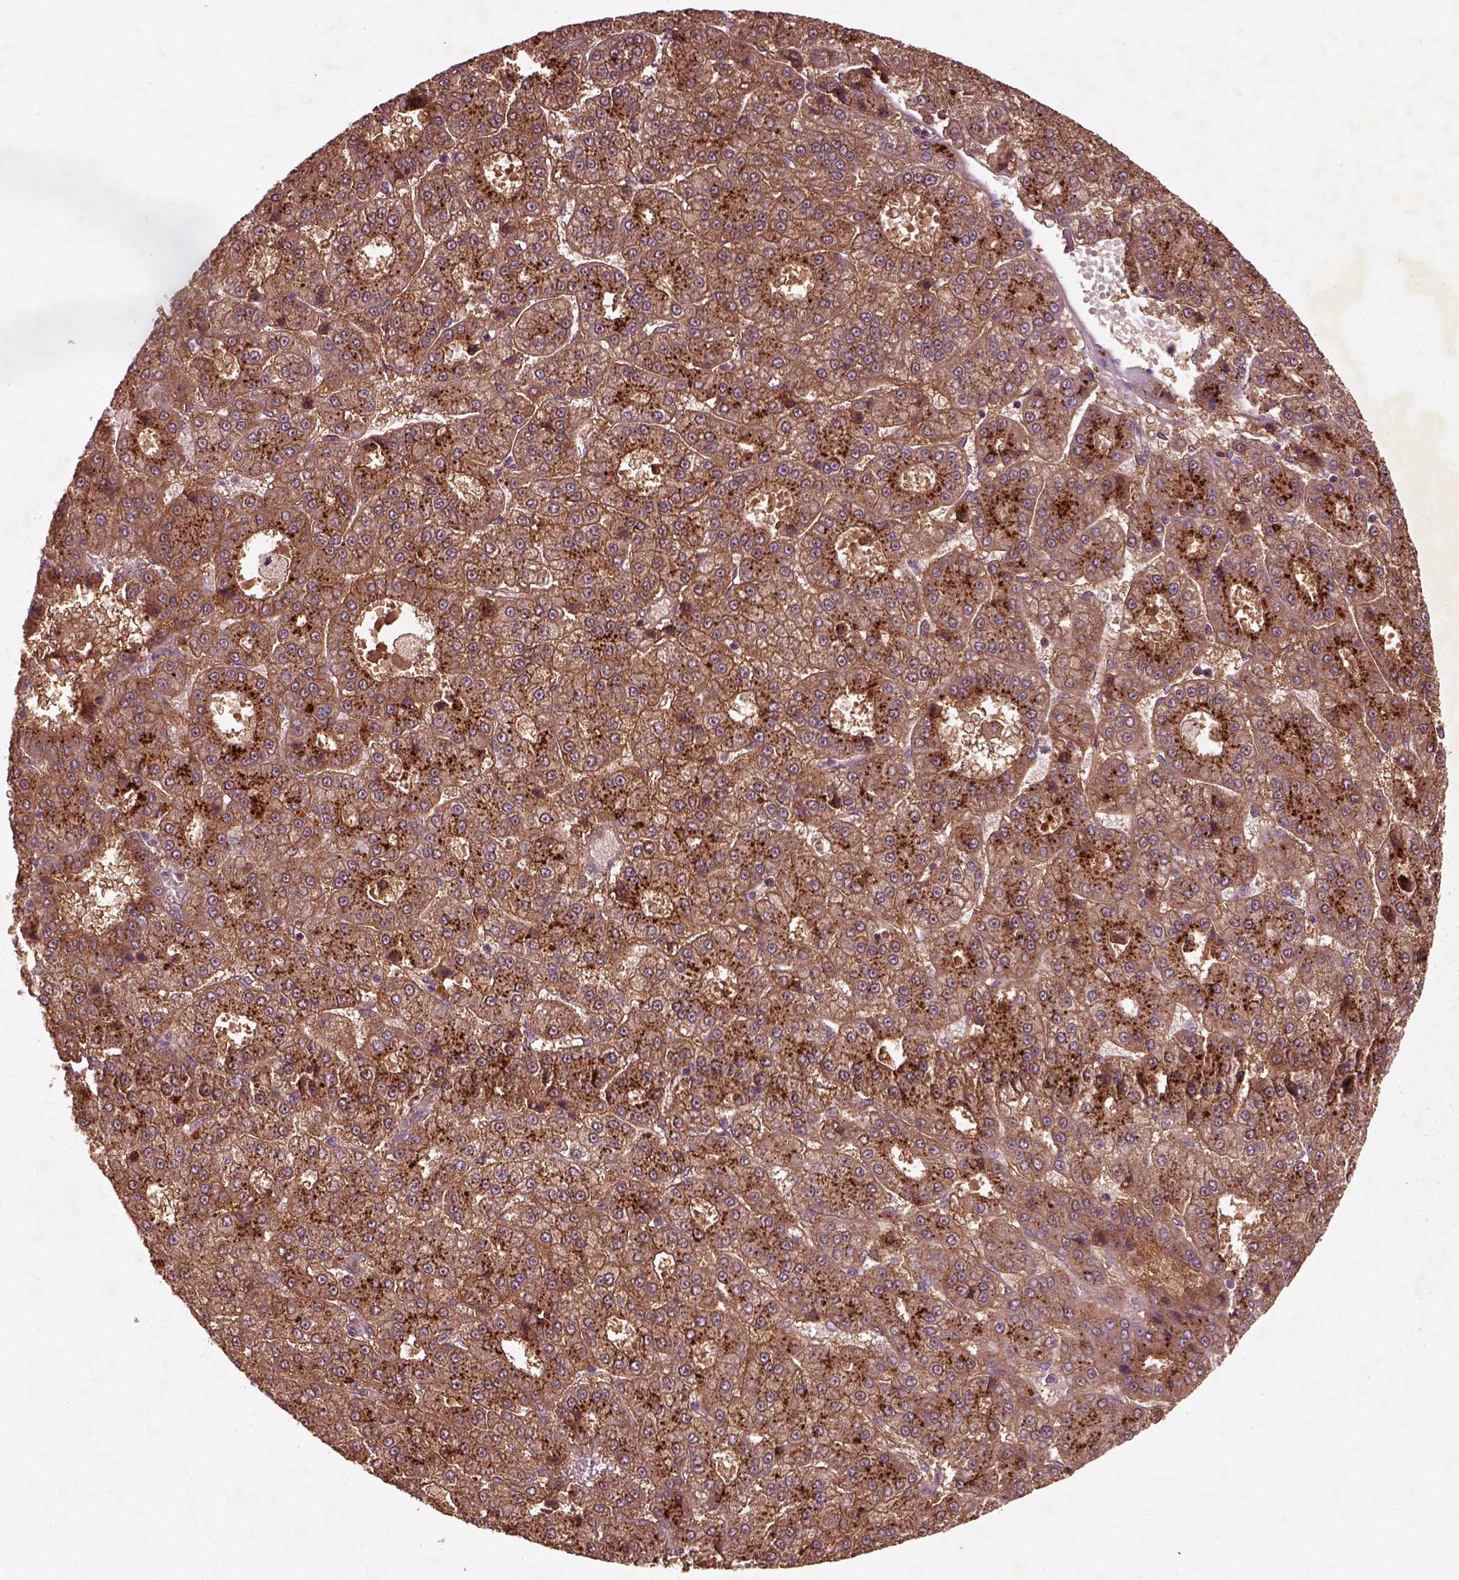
{"staining": {"intensity": "moderate", "quantity": ">75%", "location": "cytoplasmic/membranous"}, "tissue": "liver cancer", "cell_type": "Tumor cells", "image_type": "cancer", "snomed": [{"axis": "morphology", "description": "Carcinoma, Hepatocellular, NOS"}, {"axis": "topography", "description": "Liver"}], "caption": "Liver cancer (hepatocellular carcinoma) was stained to show a protein in brown. There is medium levels of moderate cytoplasmic/membranous positivity in about >75% of tumor cells.", "gene": "FAM234A", "patient": {"sex": "male", "age": 70}}